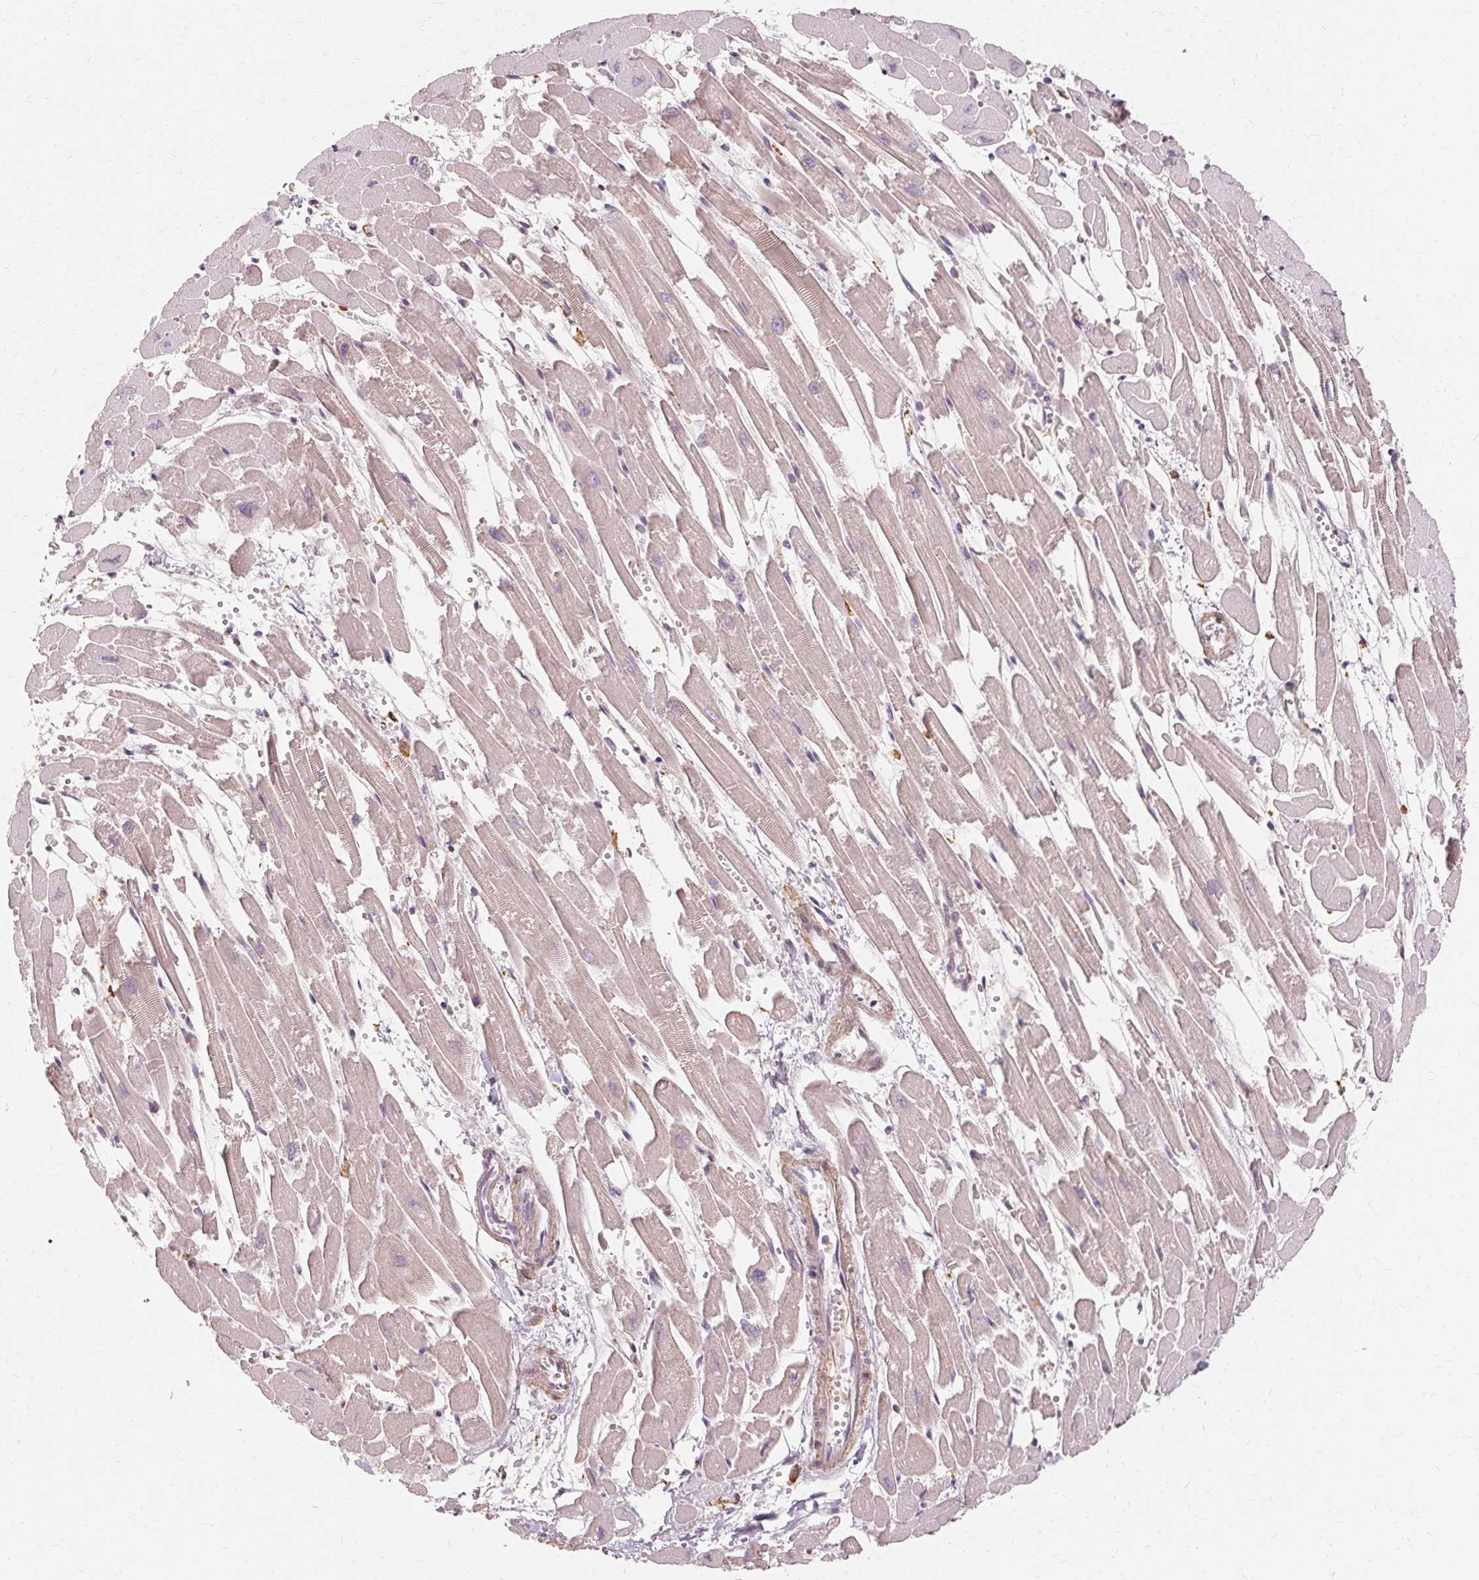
{"staining": {"intensity": "weak", "quantity": "25%-75%", "location": "cytoplasmic/membranous"}, "tissue": "heart muscle", "cell_type": "Cardiomyocytes", "image_type": "normal", "snomed": [{"axis": "morphology", "description": "Normal tissue, NOS"}, {"axis": "topography", "description": "Heart"}], "caption": "Immunohistochemistry (DAB) staining of benign heart muscle shows weak cytoplasmic/membranous protein positivity in approximately 25%-75% of cardiomyocytes. (DAB IHC, brown staining for protein, blue staining for nuclei).", "gene": "IFNGR1", "patient": {"sex": "female", "age": 52}}